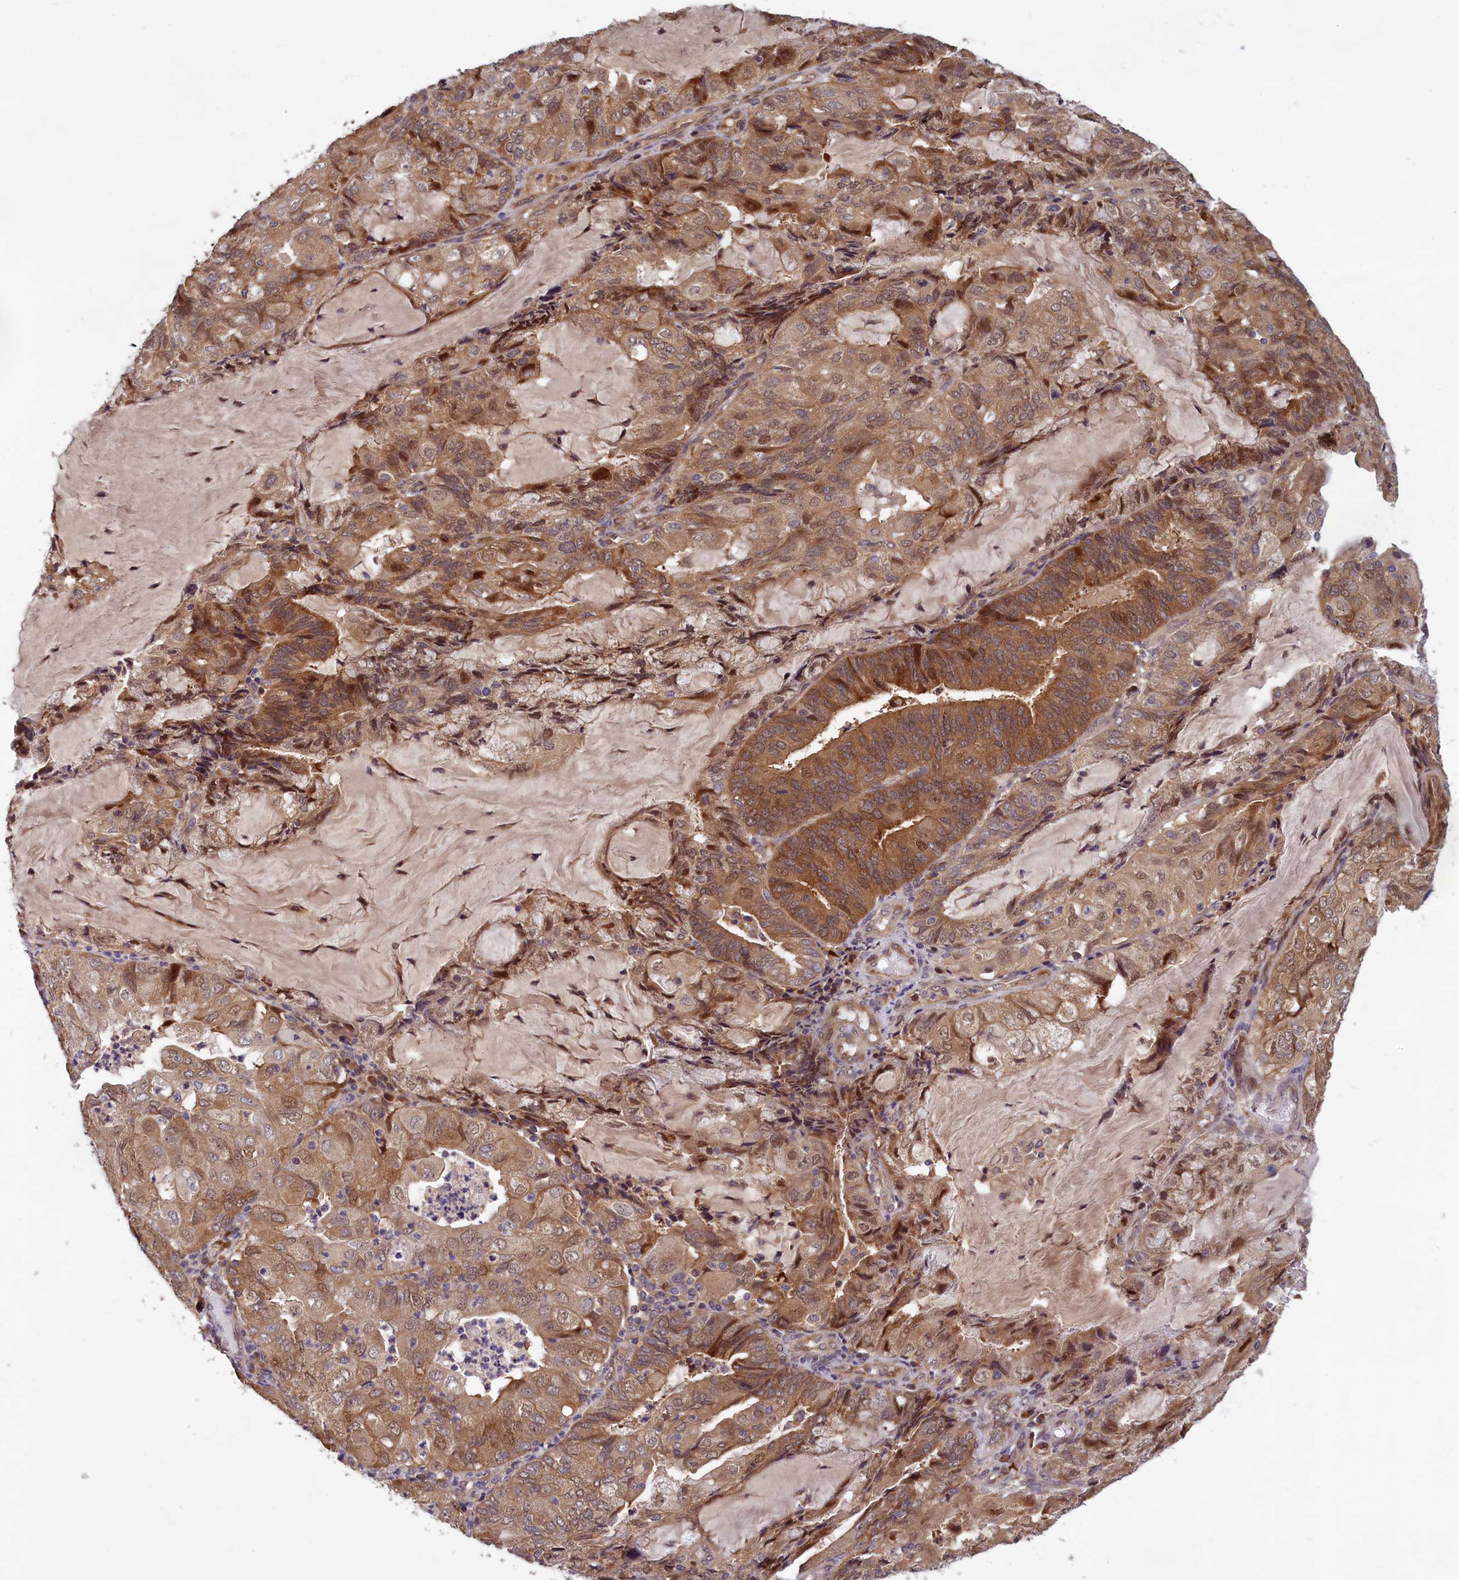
{"staining": {"intensity": "moderate", "quantity": ">75%", "location": "cytoplasmic/membranous,nuclear"}, "tissue": "endometrial cancer", "cell_type": "Tumor cells", "image_type": "cancer", "snomed": [{"axis": "morphology", "description": "Adenocarcinoma, NOS"}, {"axis": "topography", "description": "Endometrium"}], "caption": "Adenocarcinoma (endometrial) was stained to show a protein in brown. There is medium levels of moderate cytoplasmic/membranous and nuclear positivity in about >75% of tumor cells. The staining was performed using DAB (3,3'-diaminobenzidine) to visualize the protein expression in brown, while the nuclei were stained in blue with hematoxylin (Magnification: 20x).", "gene": "CCDC15", "patient": {"sex": "female", "age": 81}}